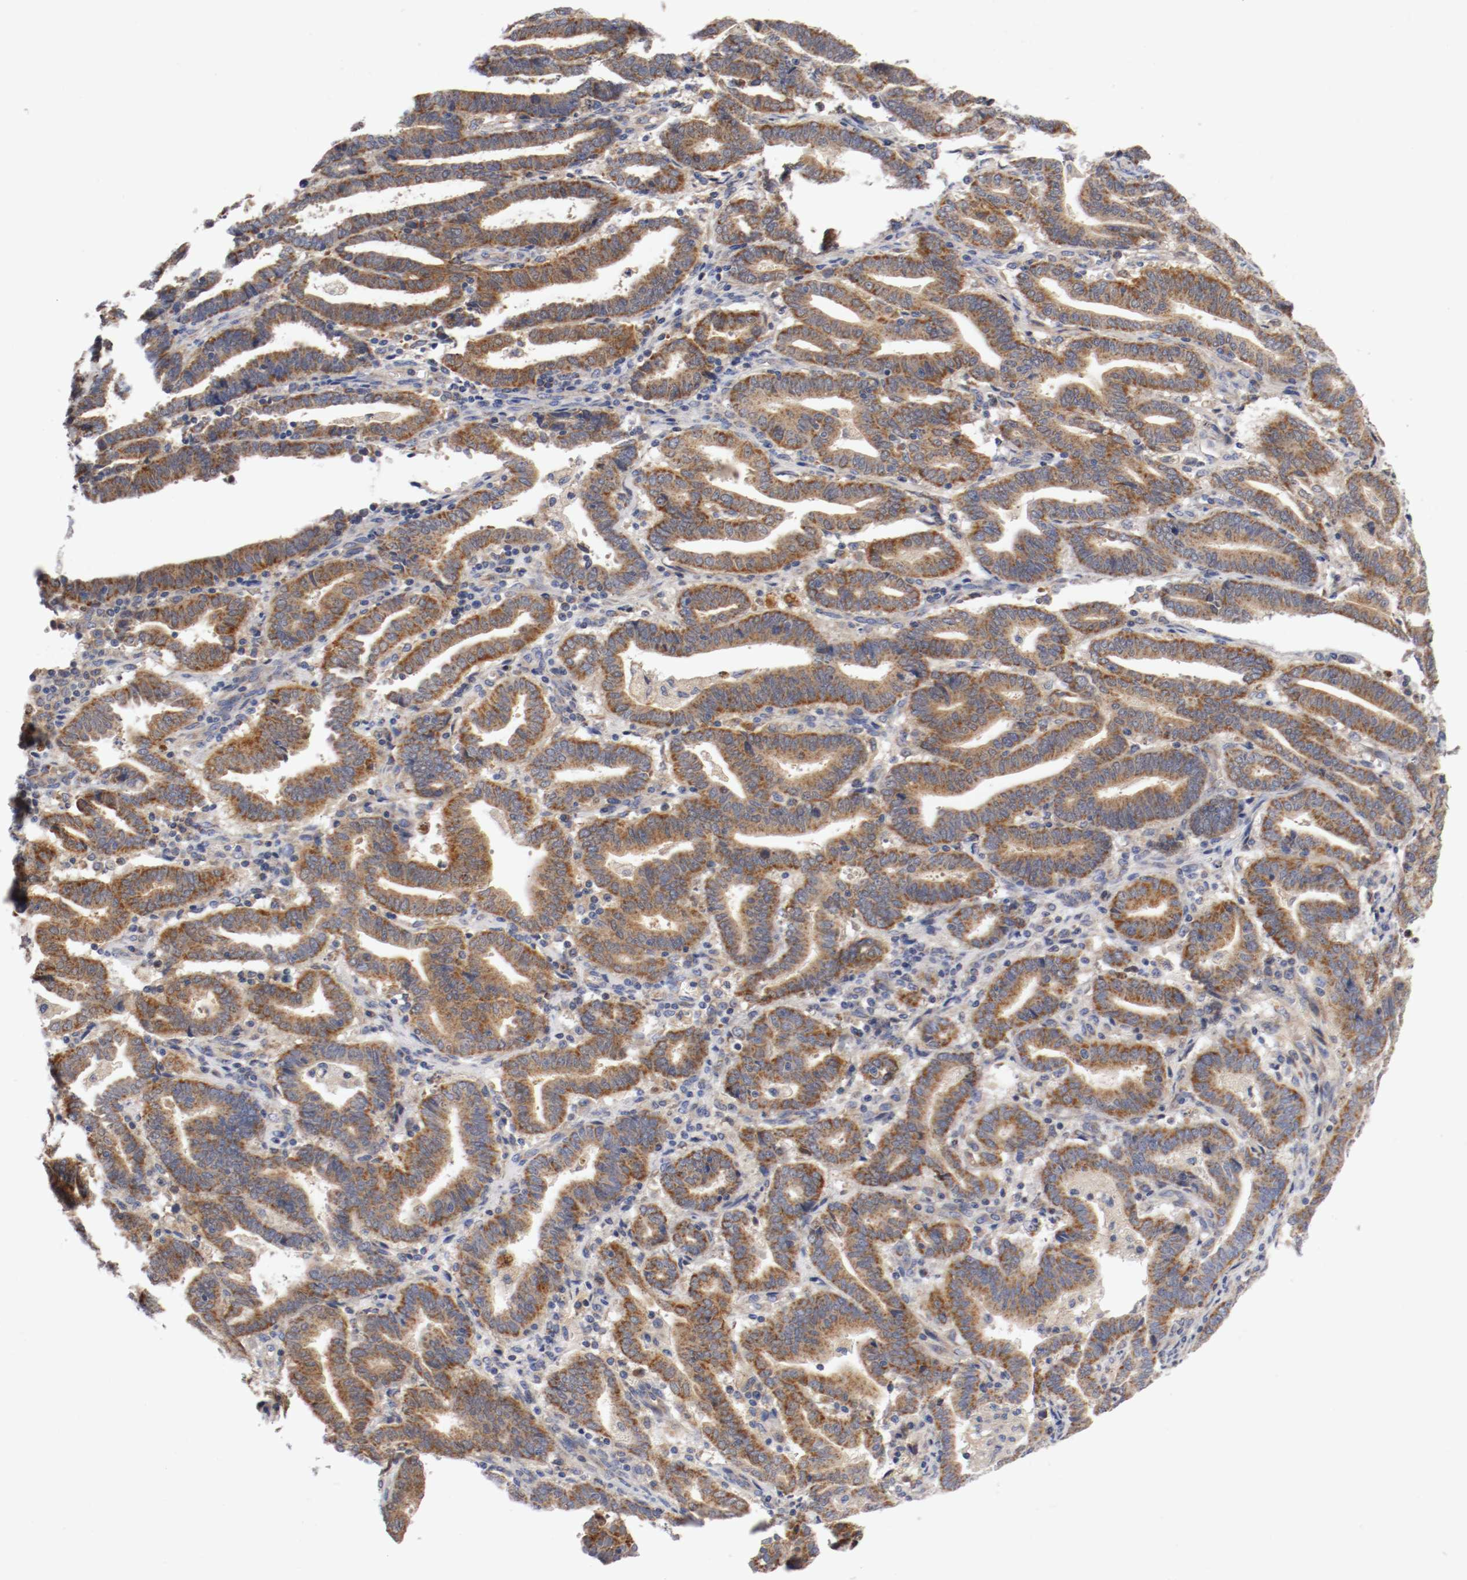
{"staining": {"intensity": "strong", "quantity": ">75%", "location": "cytoplasmic/membranous"}, "tissue": "endometrial cancer", "cell_type": "Tumor cells", "image_type": "cancer", "snomed": [{"axis": "morphology", "description": "Adenocarcinoma, NOS"}, {"axis": "topography", "description": "Uterus"}], "caption": "Strong cytoplasmic/membranous staining for a protein is seen in about >75% of tumor cells of endometrial adenocarcinoma using IHC.", "gene": "PCSK6", "patient": {"sex": "female", "age": 83}}